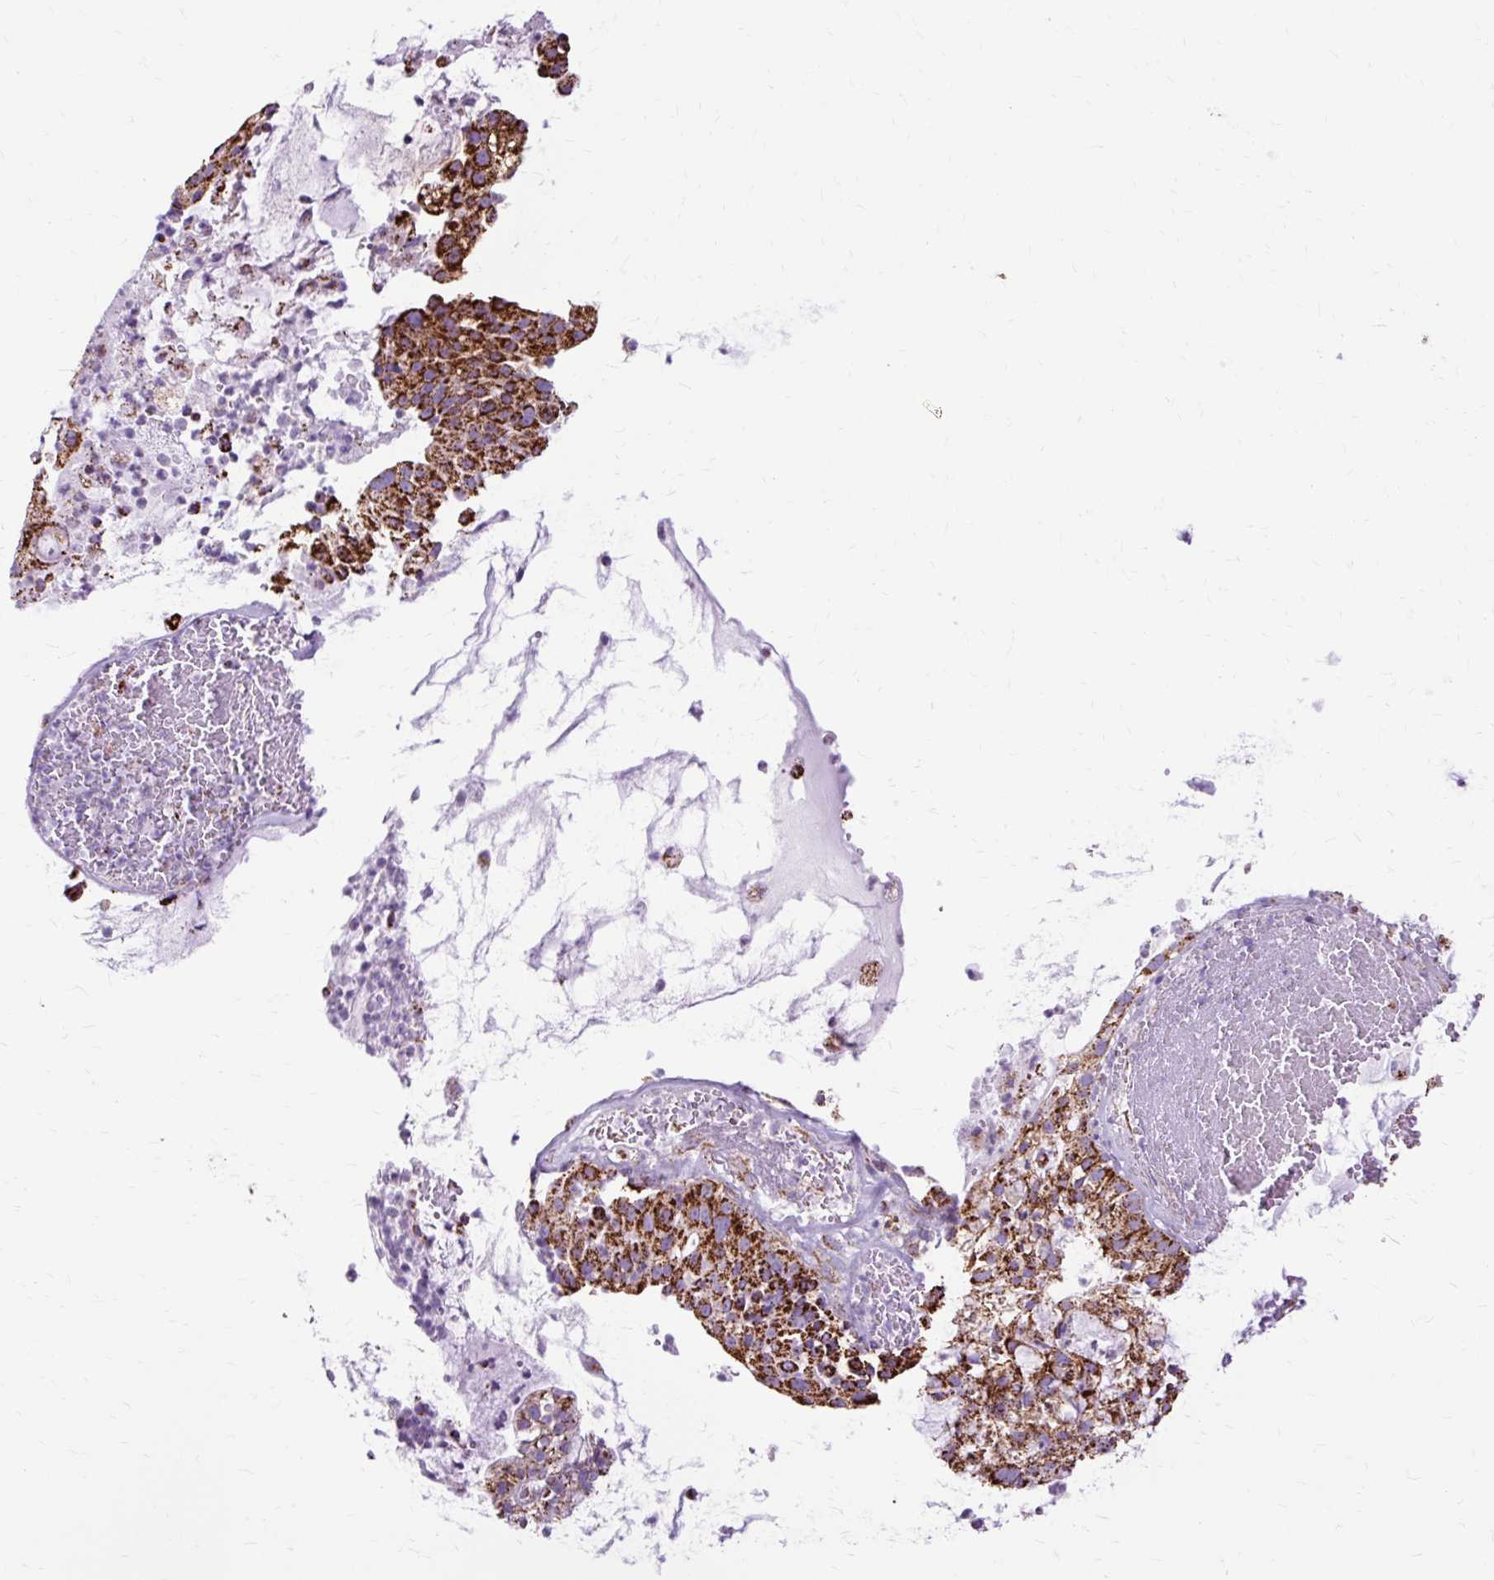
{"staining": {"intensity": "strong", "quantity": ">75%", "location": "cytoplasmic/membranous"}, "tissue": "cervical cancer", "cell_type": "Tumor cells", "image_type": "cancer", "snomed": [{"axis": "morphology", "description": "Adenocarcinoma, NOS"}, {"axis": "topography", "description": "Cervix"}], "caption": "This micrograph exhibits immunohistochemistry (IHC) staining of human adenocarcinoma (cervical), with high strong cytoplasmic/membranous positivity in approximately >75% of tumor cells.", "gene": "DLAT", "patient": {"sex": "female", "age": 41}}